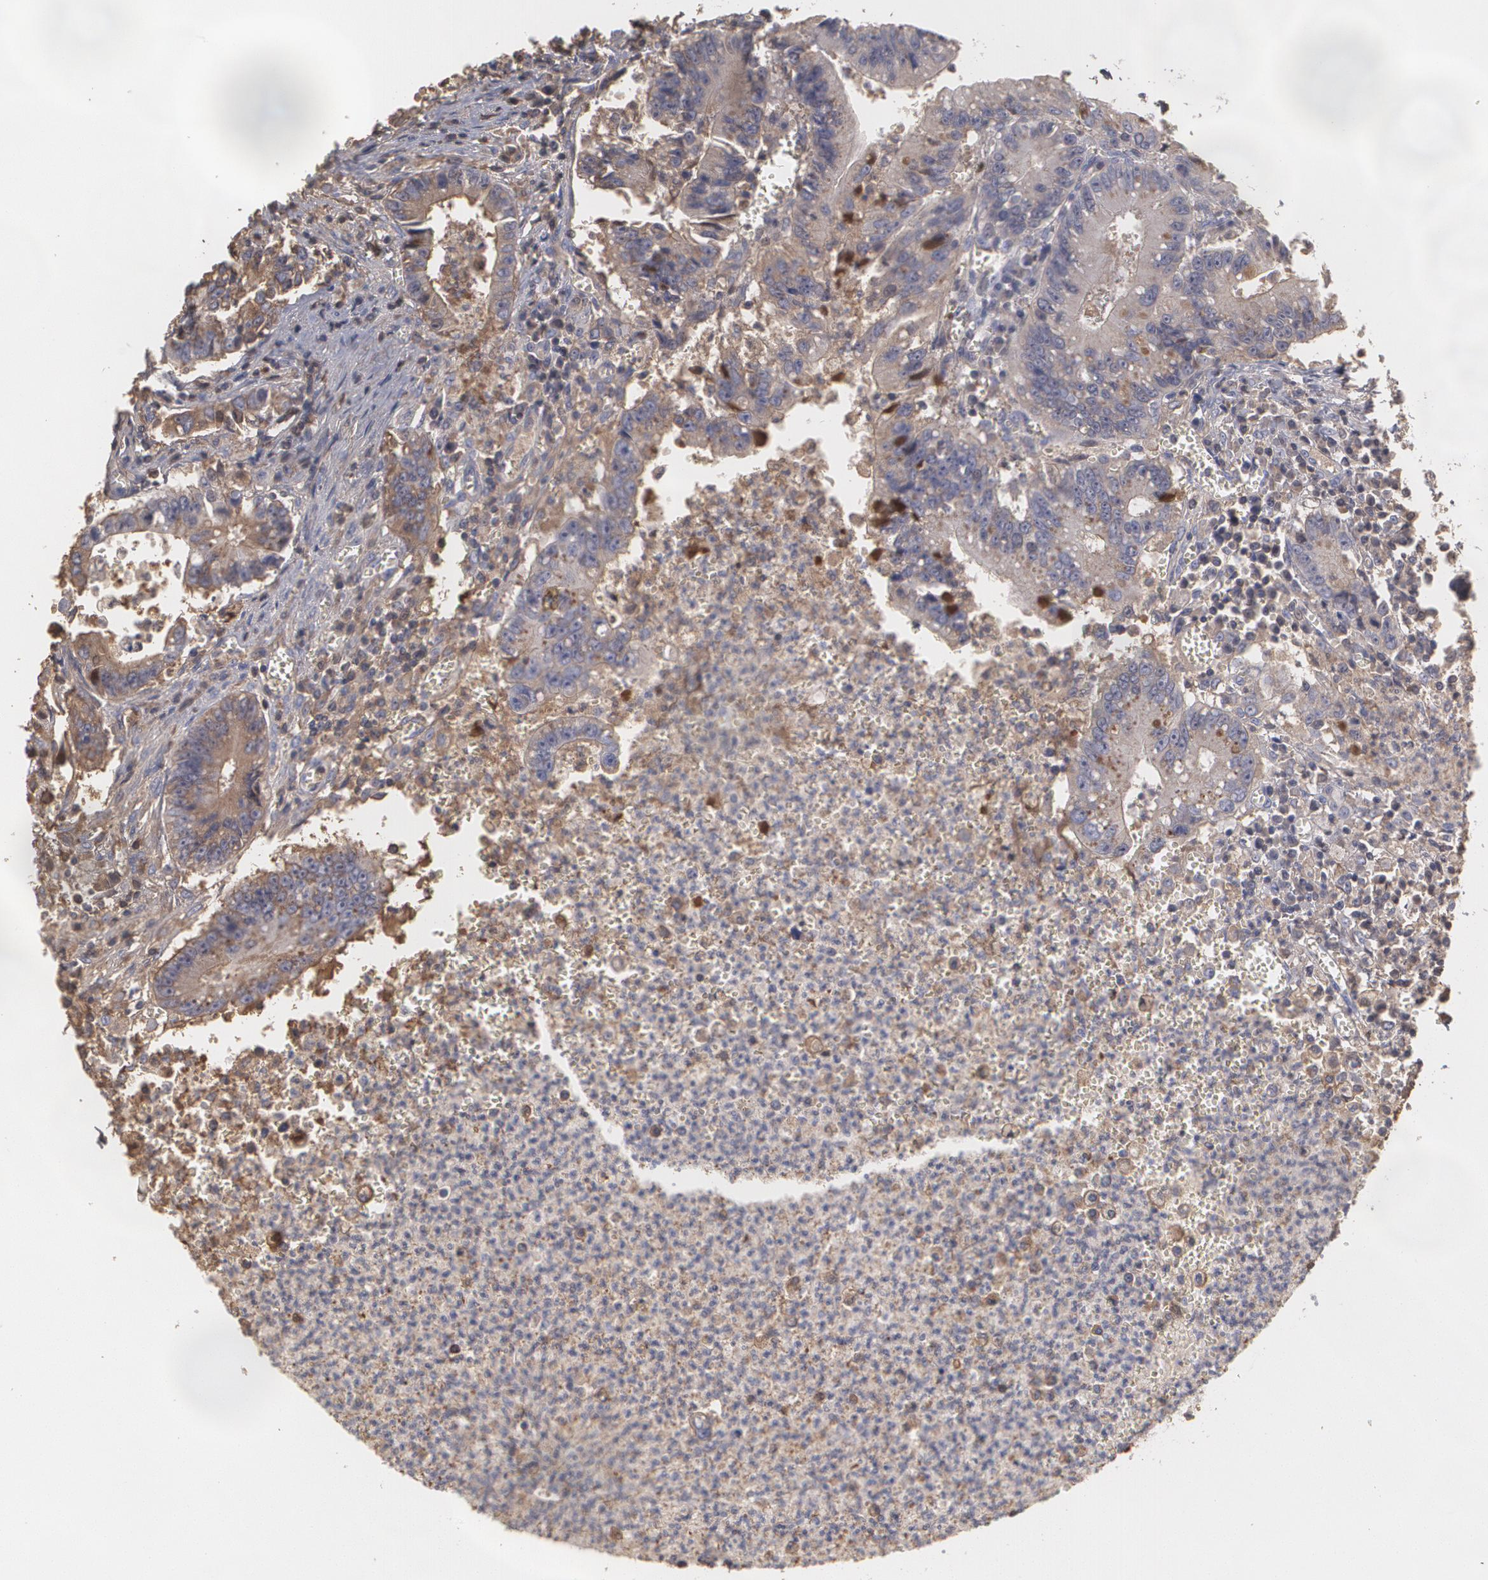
{"staining": {"intensity": "weak", "quantity": ">75%", "location": "cytoplasmic/membranous"}, "tissue": "colorectal cancer", "cell_type": "Tumor cells", "image_type": "cancer", "snomed": [{"axis": "morphology", "description": "Adenocarcinoma, NOS"}, {"axis": "topography", "description": "Rectum"}], "caption": "About >75% of tumor cells in colorectal cancer (adenocarcinoma) show weak cytoplasmic/membranous protein positivity as visualized by brown immunohistochemical staining.", "gene": "SERPINA1", "patient": {"sex": "female", "age": 81}}